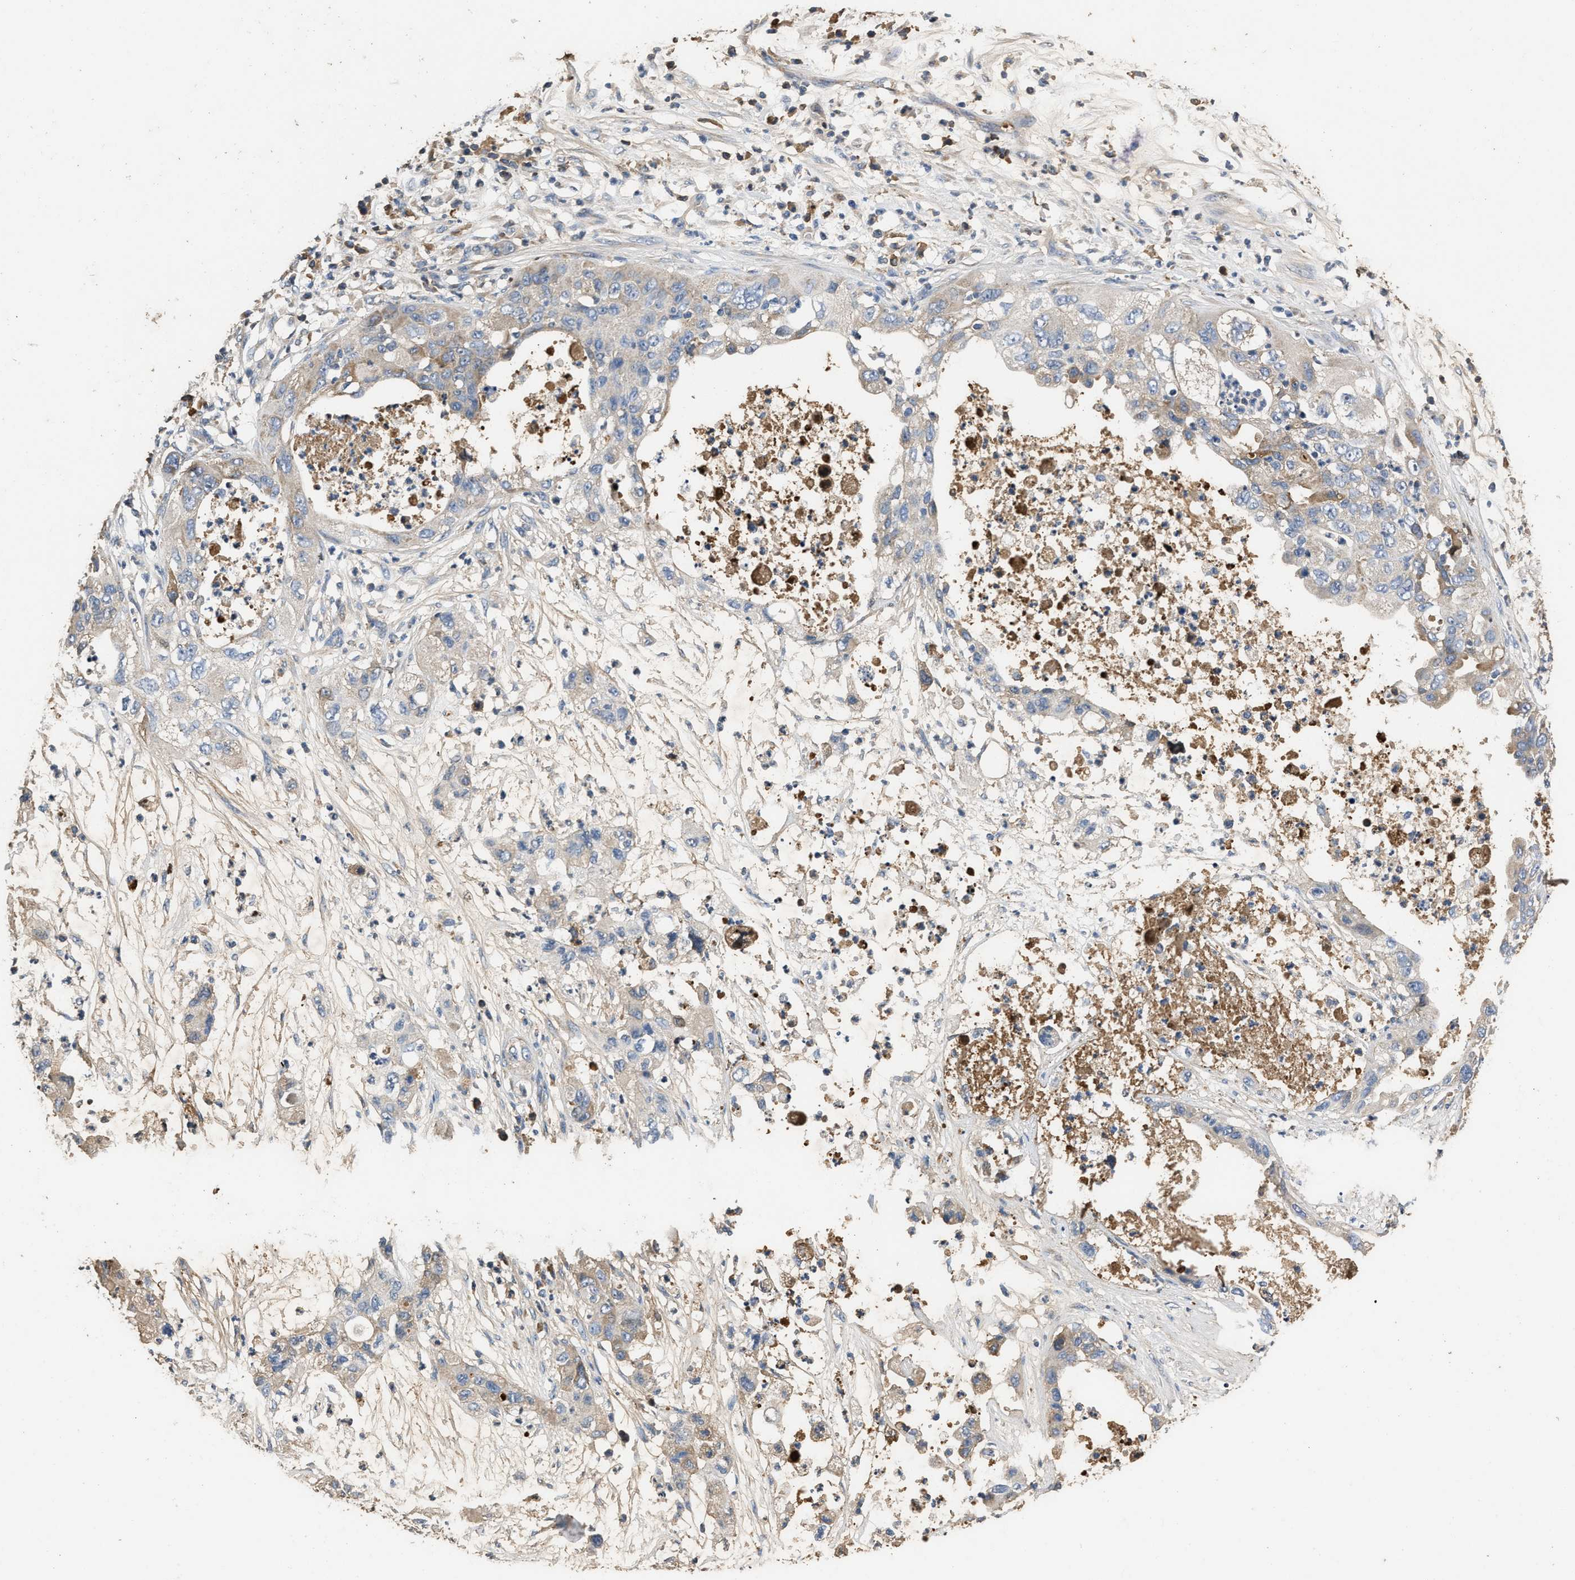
{"staining": {"intensity": "weak", "quantity": "25%-75%", "location": "cytoplasmic/membranous"}, "tissue": "pancreatic cancer", "cell_type": "Tumor cells", "image_type": "cancer", "snomed": [{"axis": "morphology", "description": "Adenocarcinoma, NOS"}, {"axis": "topography", "description": "Pancreas"}], "caption": "Pancreatic cancer stained with IHC exhibits weak cytoplasmic/membranous staining in approximately 25%-75% of tumor cells.", "gene": "C3", "patient": {"sex": "female", "age": 78}}